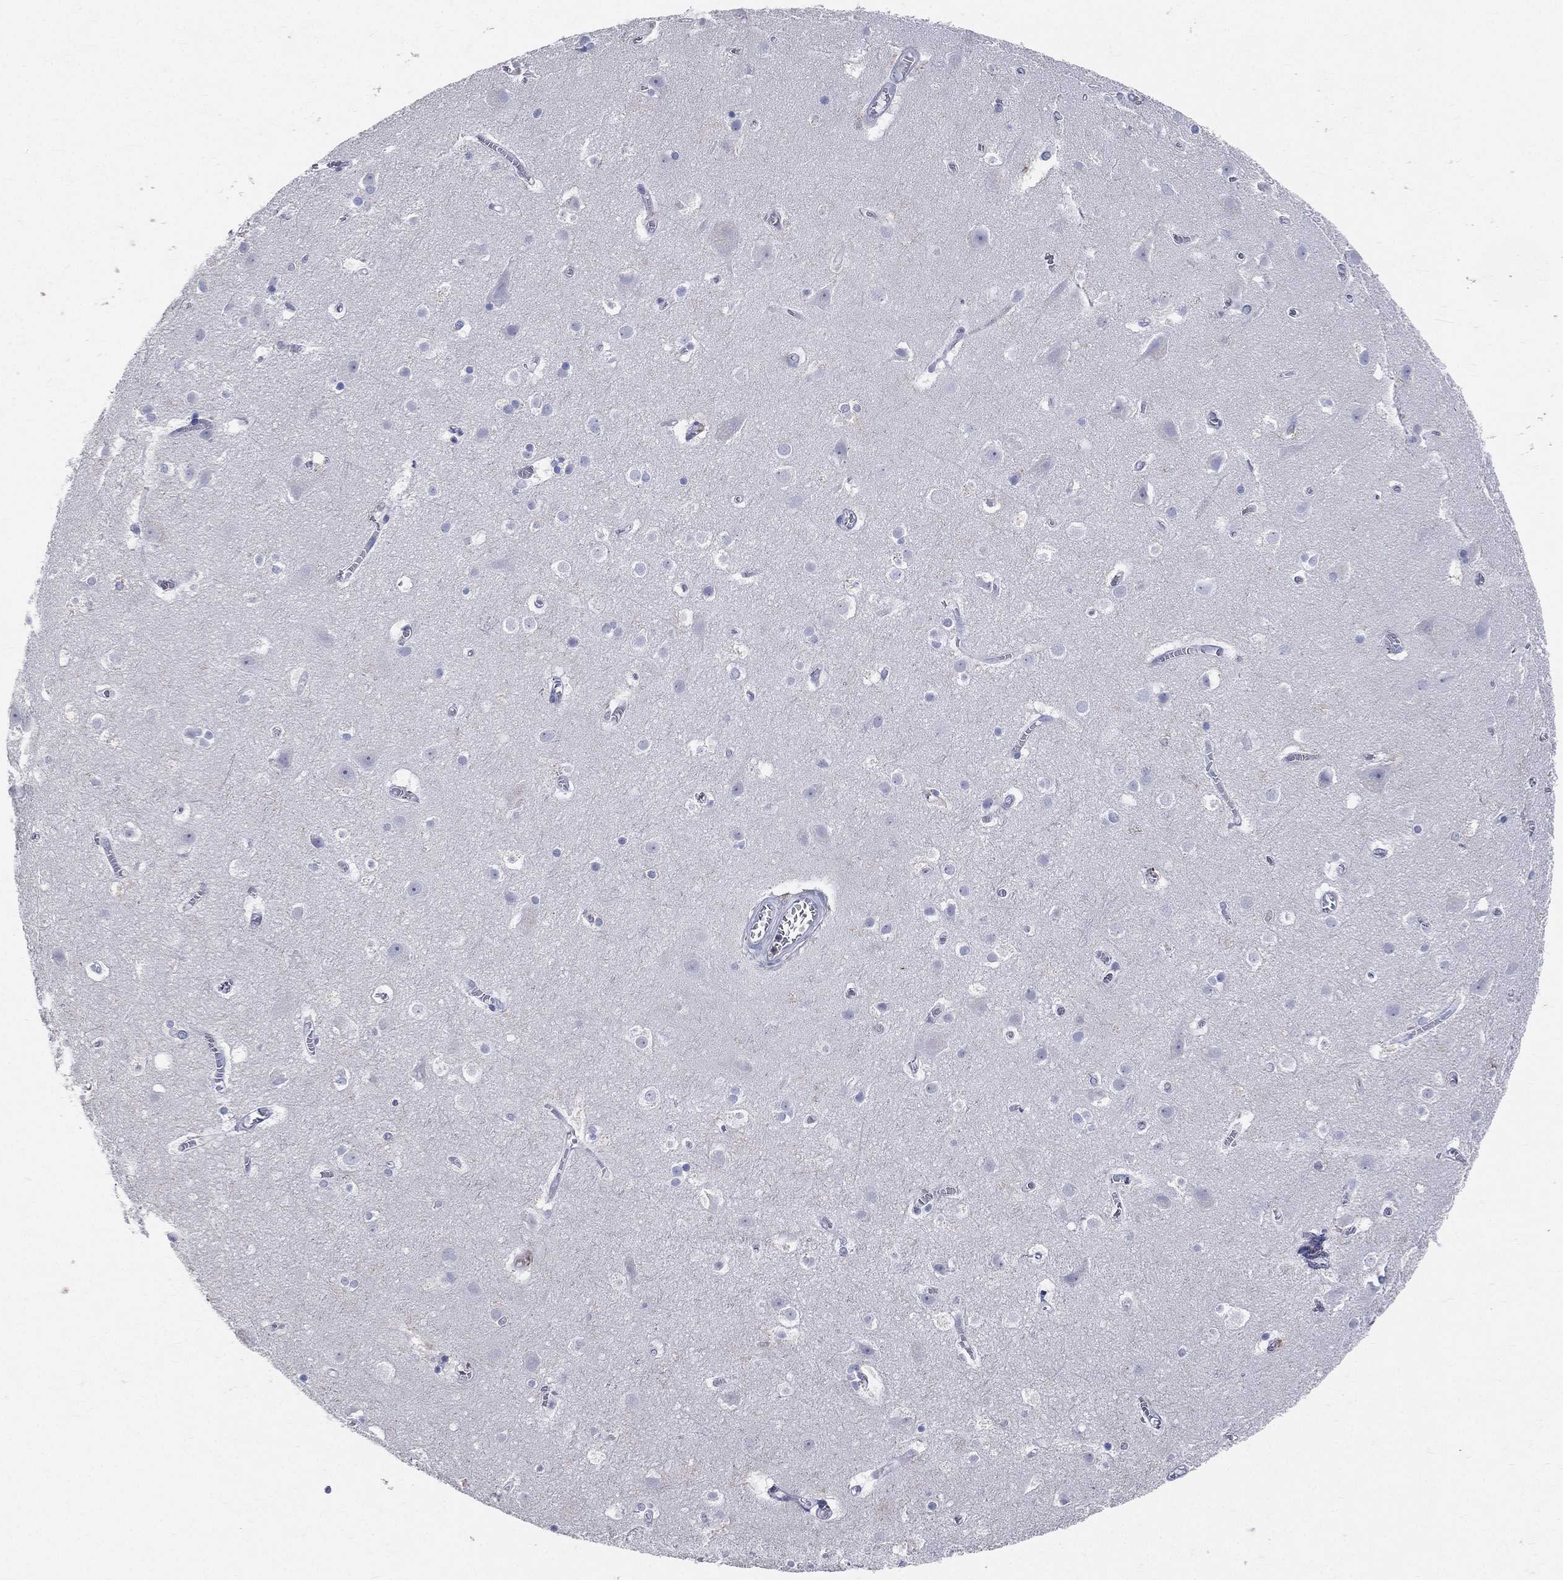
{"staining": {"intensity": "negative", "quantity": "none", "location": "none"}, "tissue": "cerebral cortex", "cell_type": "Endothelial cells", "image_type": "normal", "snomed": [{"axis": "morphology", "description": "Normal tissue, NOS"}, {"axis": "topography", "description": "Cerebral cortex"}], "caption": "The immunohistochemistry (IHC) micrograph has no significant staining in endothelial cells of cerebral cortex.", "gene": "CD33", "patient": {"sex": "male", "age": 59}}